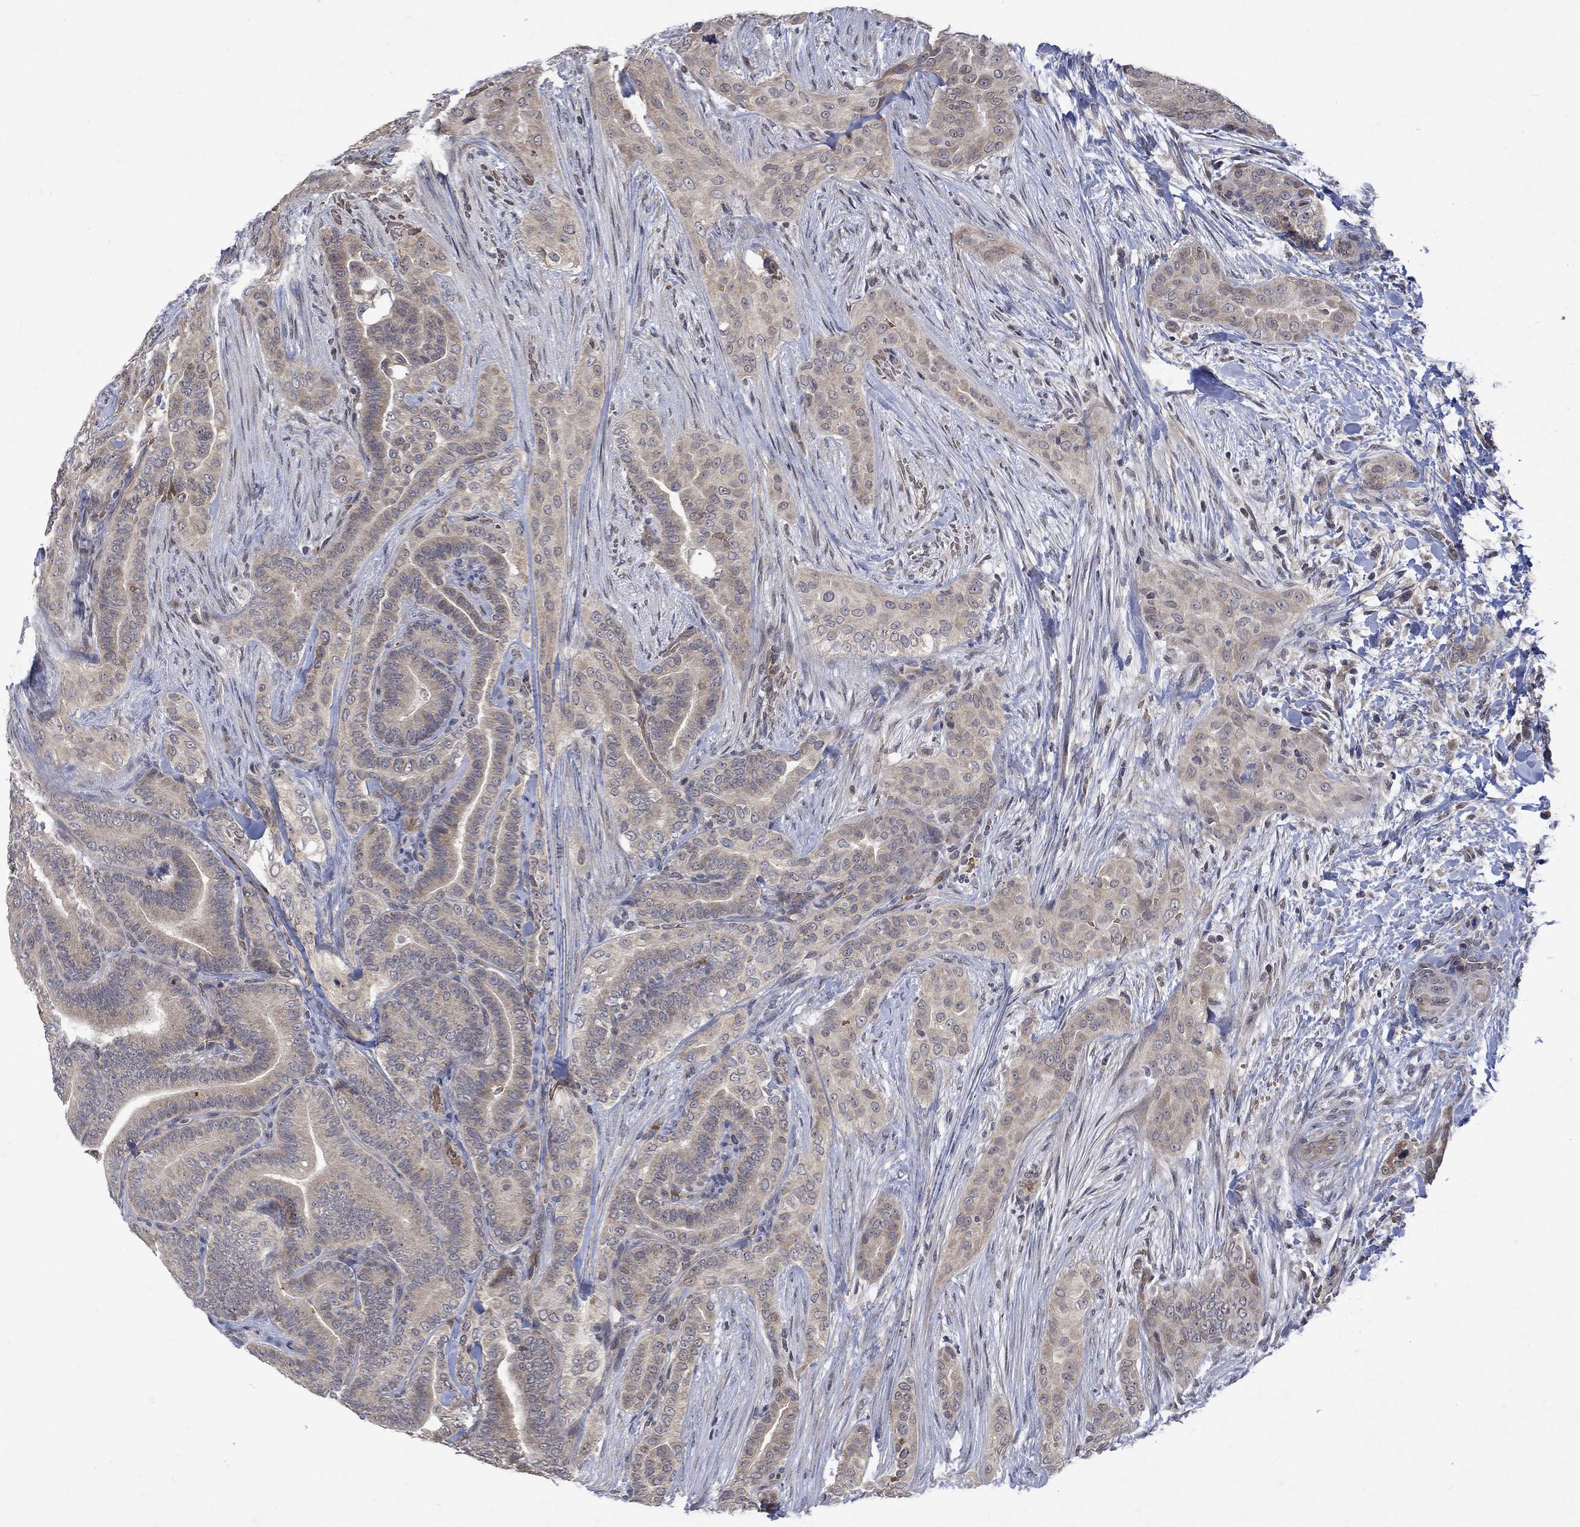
{"staining": {"intensity": "weak", "quantity": "25%-75%", "location": "cytoplasmic/membranous"}, "tissue": "thyroid cancer", "cell_type": "Tumor cells", "image_type": "cancer", "snomed": [{"axis": "morphology", "description": "Papillary adenocarcinoma, NOS"}, {"axis": "topography", "description": "Thyroid gland"}], "caption": "Immunohistochemistry staining of thyroid papillary adenocarcinoma, which displays low levels of weak cytoplasmic/membranous staining in about 25%-75% of tumor cells indicating weak cytoplasmic/membranous protein expression. The staining was performed using DAB (brown) for protein detection and nuclei were counterstained in hematoxylin (blue).", "gene": "GRIN2D", "patient": {"sex": "male", "age": 61}}